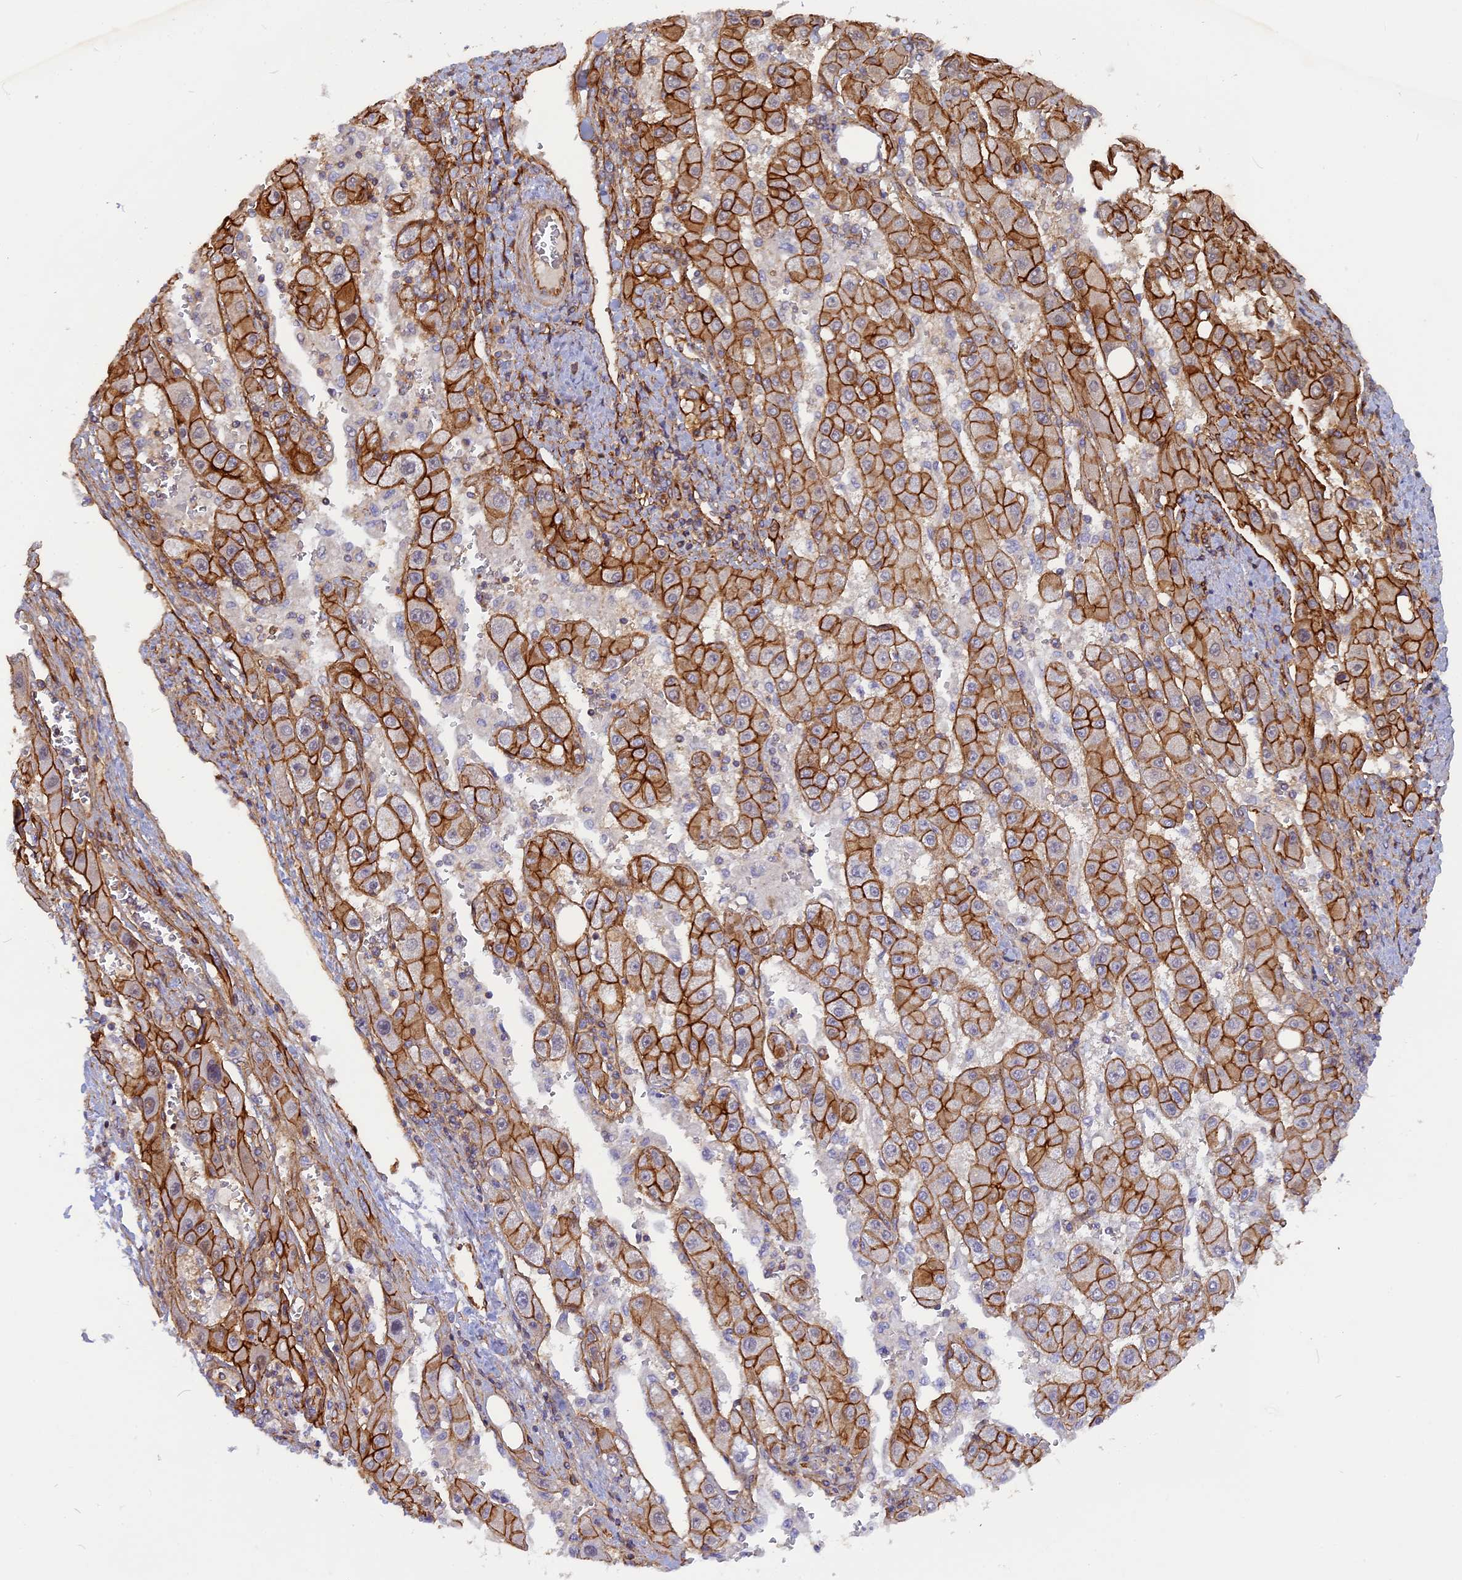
{"staining": {"intensity": "strong", "quantity": ">75%", "location": "cytoplasmic/membranous"}, "tissue": "liver cancer", "cell_type": "Tumor cells", "image_type": "cancer", "snomed": [{"axis": "morphology", "description": "Carcinoma, Hepatocellular, NOS"}, {"axis": "topography", "description": "Liver"}], "caption": "Strong cytoplasmic/membranous staining is appreciated in about >75% of tumor cells in liver cancer.", "gene": "CNBD2", "patient": {"sex": "female", "age": 73}}